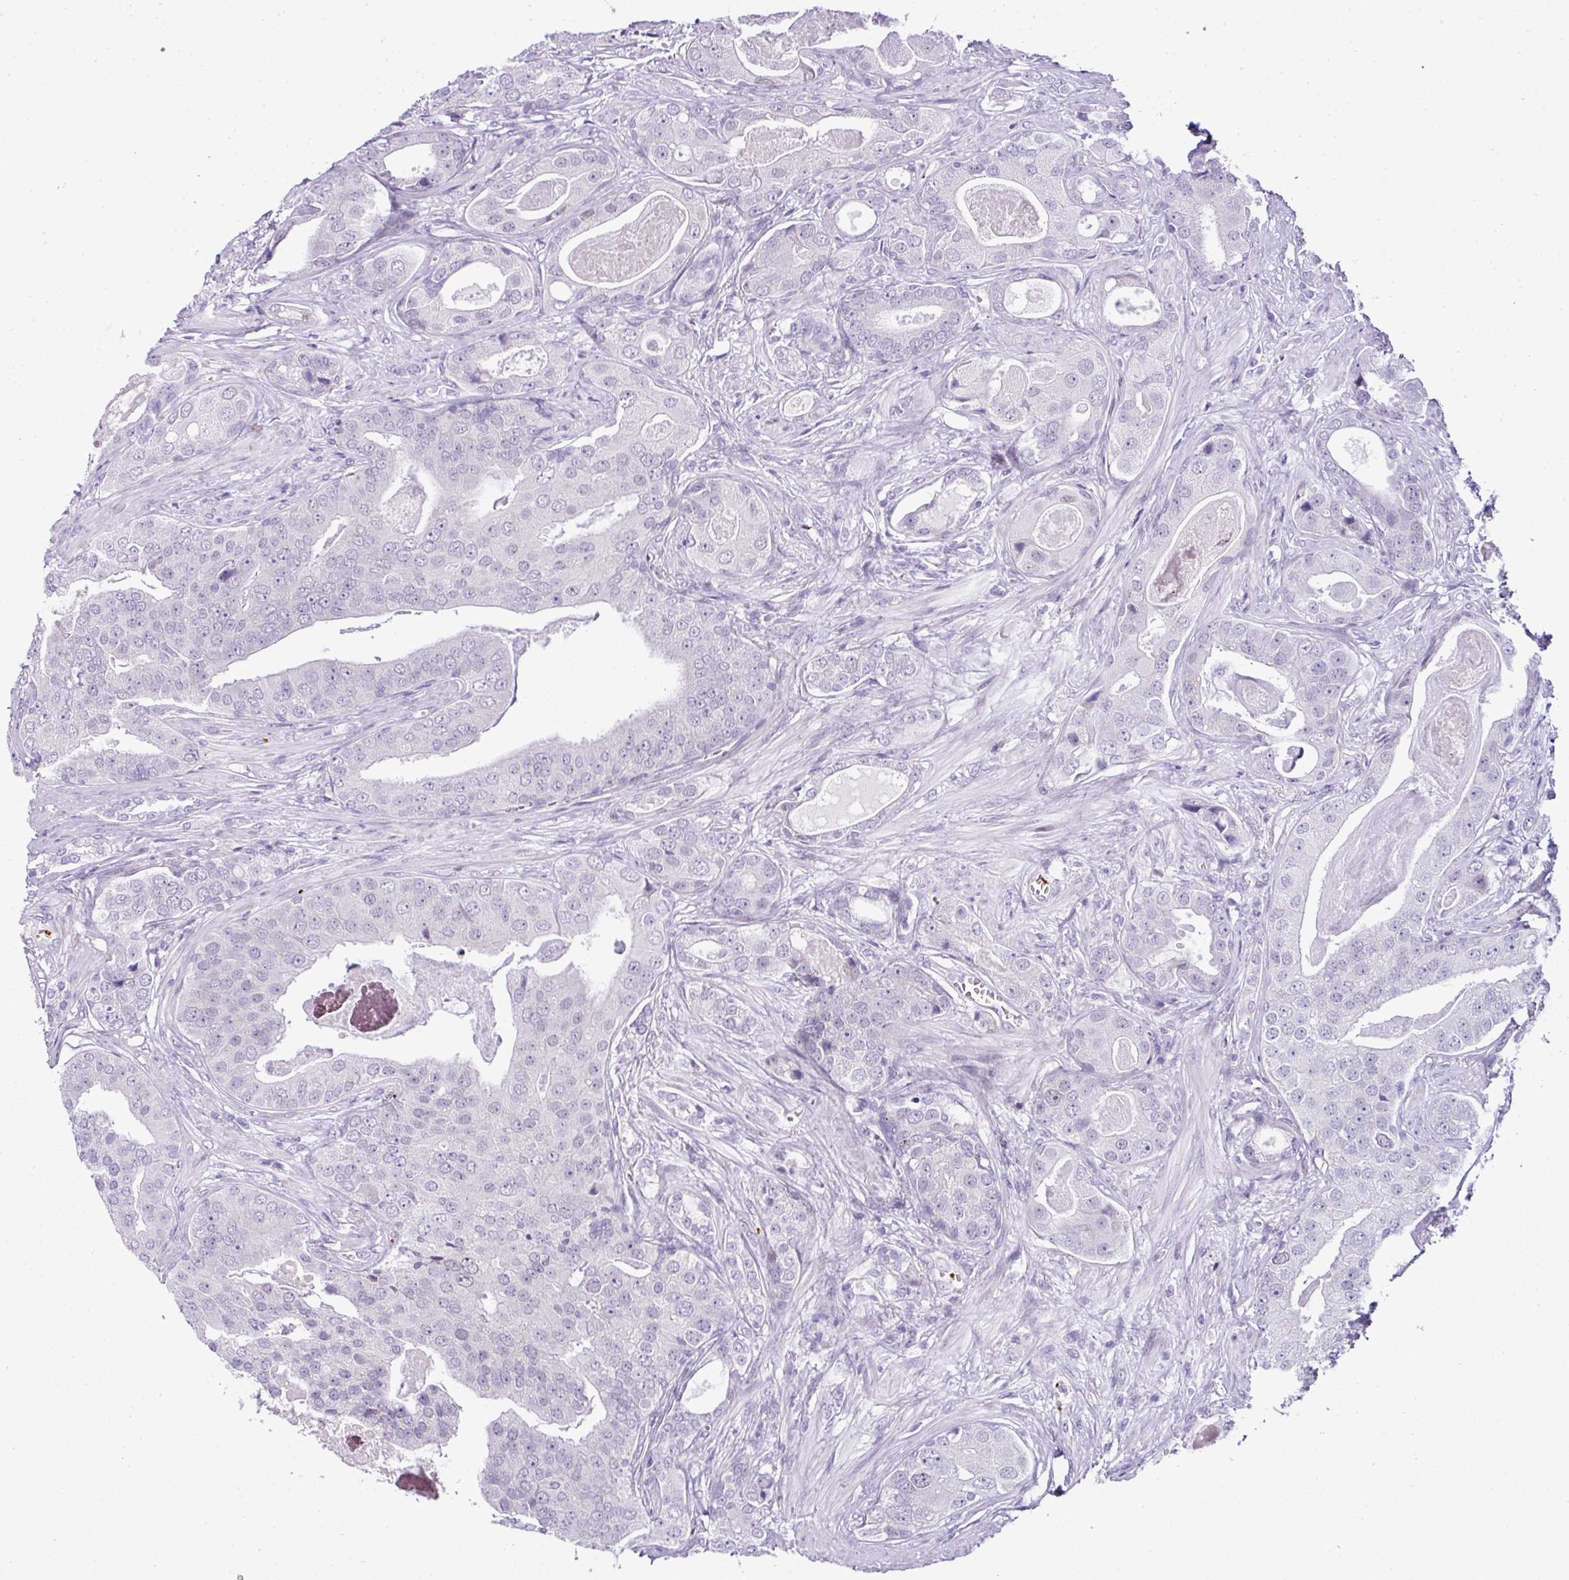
{"staining": {"intensity": "negative", "quantity": "none", "location": "none"}, "tissue": "prostate cancer", "cell_type": "Tumor cells", "image_type": "cancer", "snomed": [{"axis": "morphology", "description": "Adenocarcinoma, High grade"}, {"axis": "topography", "description": "Prostate"}], "caption": "IHC of prostate cancer (adenocarcinoma (high-grade)) exhibits no staining in tumor cells. Nuclei are stained in blue.", "gene": "CMTM5", "patient": {"sex": "male", "age": 71}}